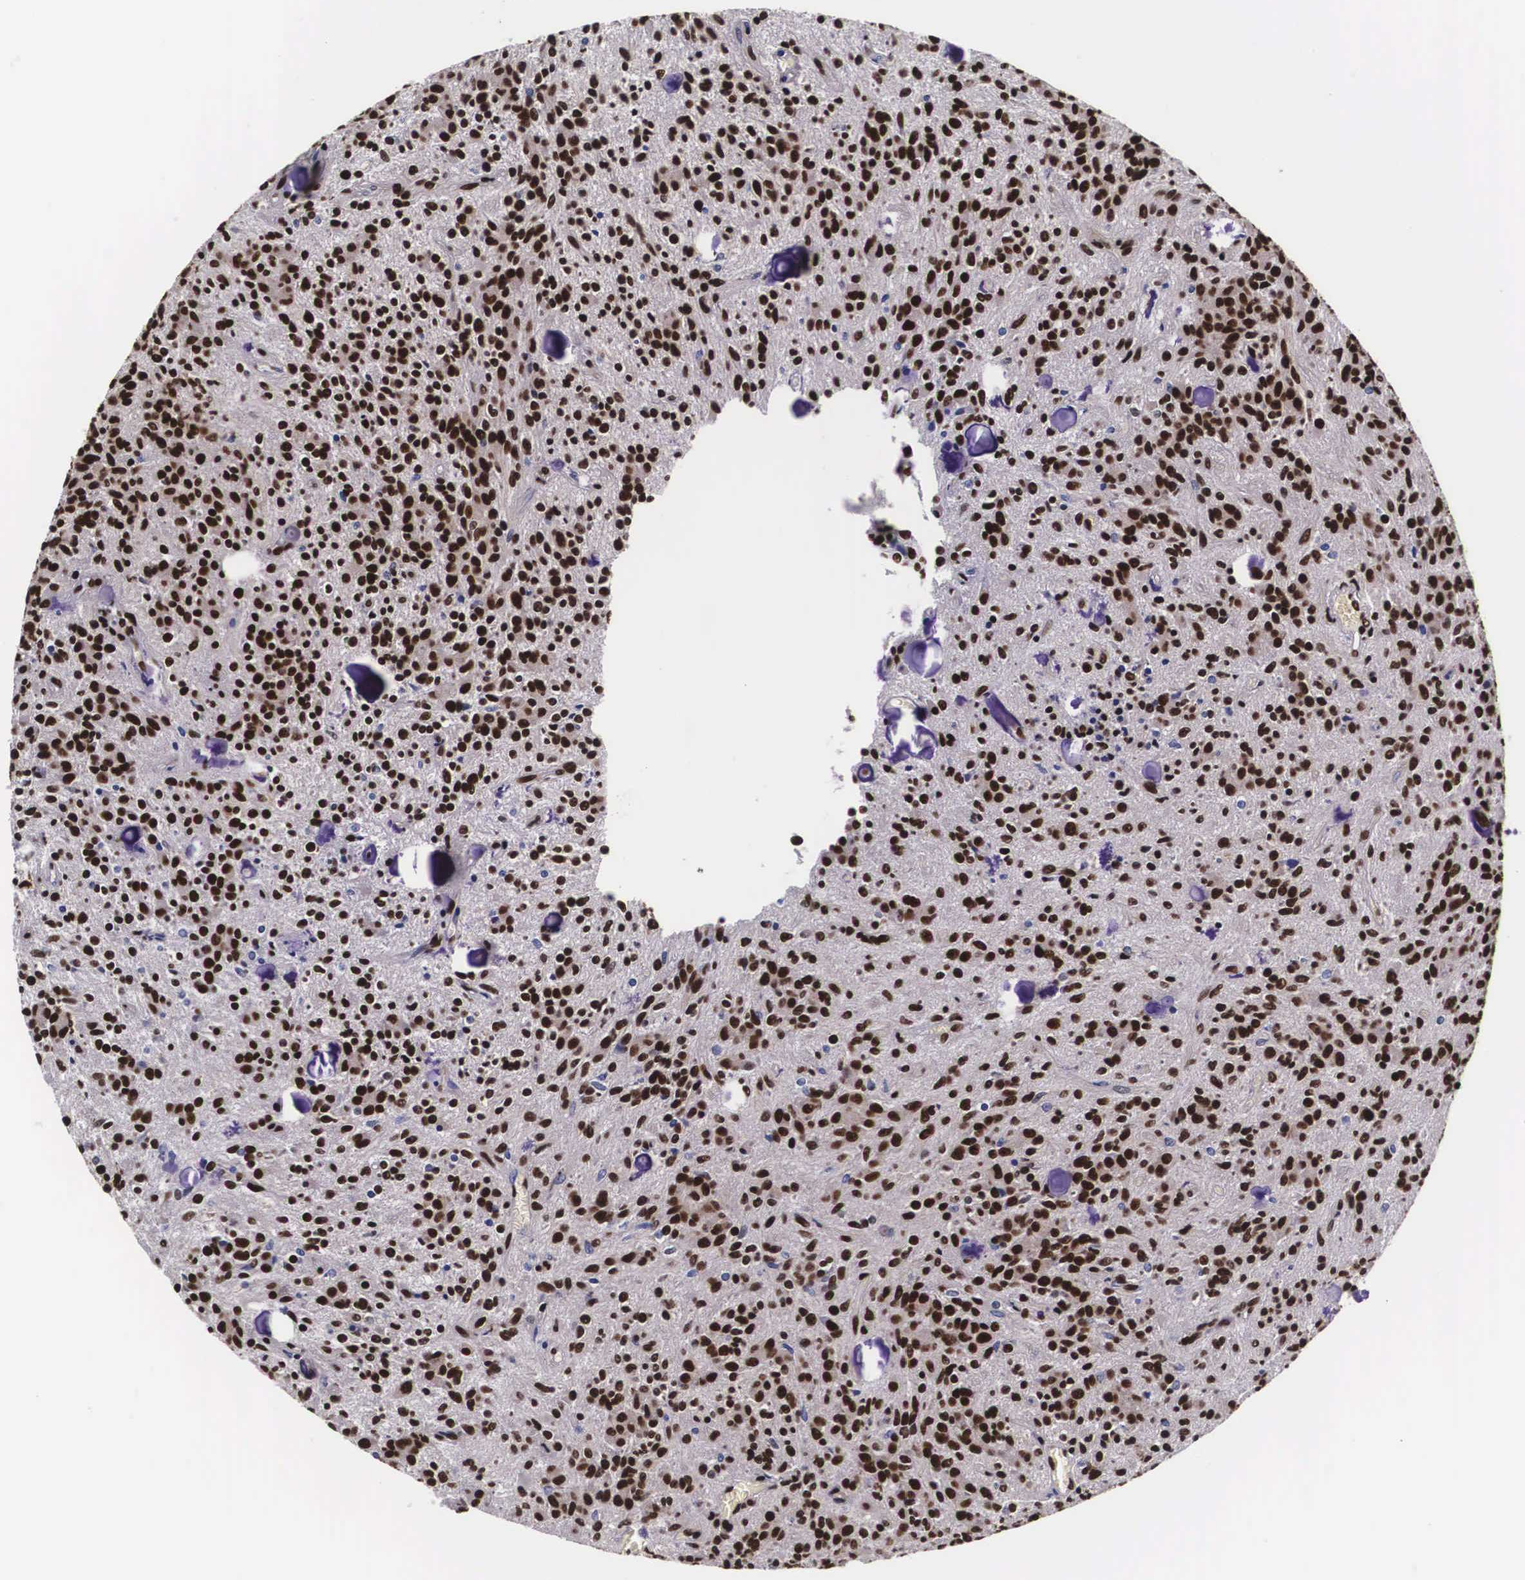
{"staining": {"intensity": "strong", "quantity": ">75%", "location": "nuclear"}, "tissue": "glioma", "cell_type": "Tumor cells", "image_type": "cancer", "snomed": [{"axis": "morphology", "description": "Glioma, malignant, Low grade"}, {"axis": "topography", "description": "Brain"}], "caption": "Protein staining by IHC demonstrates strong nuclear expression in approximately >75% of tumor cells in glioma.", "gene": "PABPN1", "patient": {"sex": "female", "age": 15}}